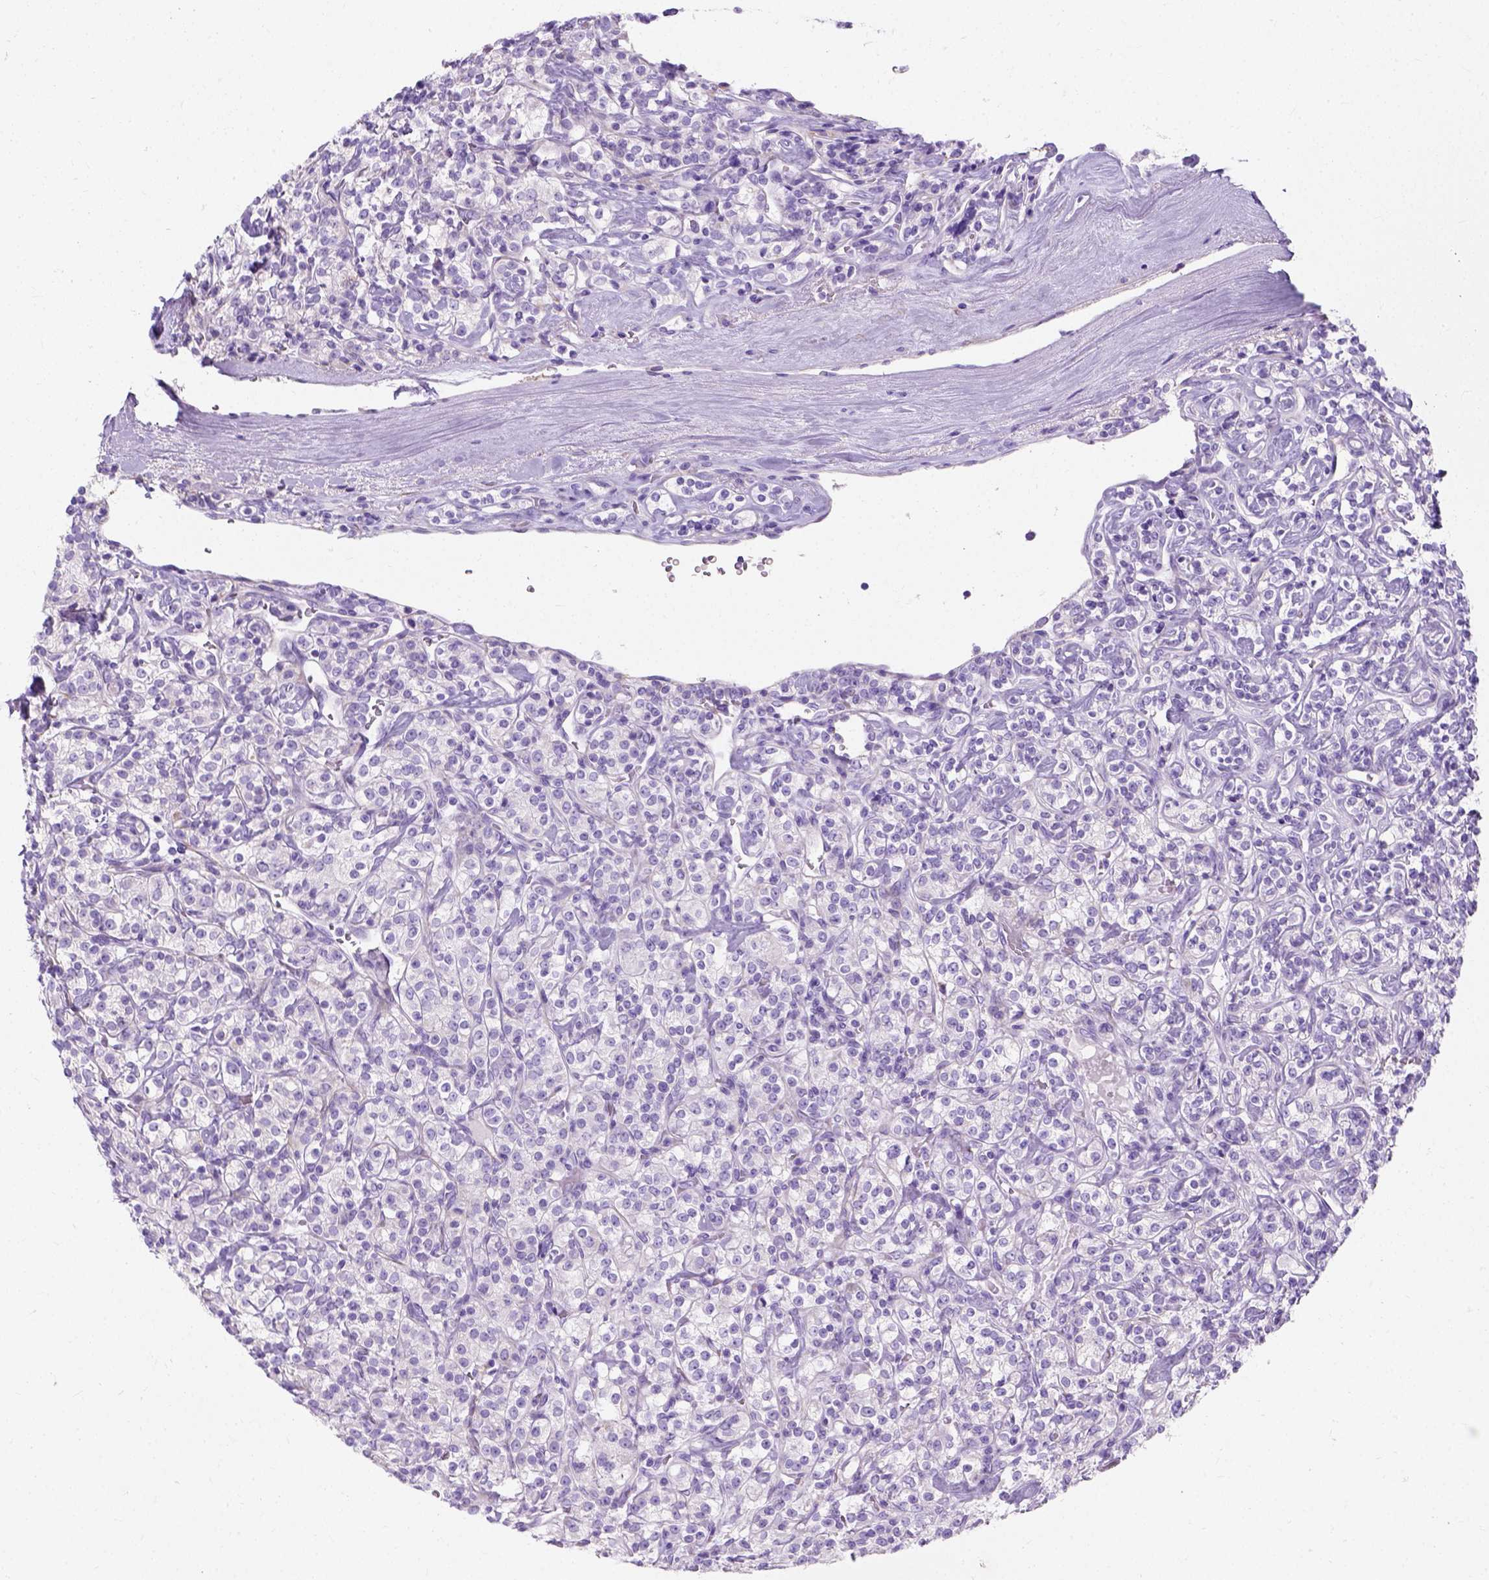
{"staining": {"intensity": "negative", "quantity": "none", "location": "none"}, "tissue": "renal cancer", "cell_type": "Tumor cells", "image_type": "cancer", "snomed": [{"axis": "morphology", "description": "Adenocarcinoma, NOS"}, {"axis": "topography", "description": "Kidney"}], "caption": "IHC image of neoplastic tissue: renal cancer stained with DAB (3,3'-diaminobenzidine) exhibits no significant protein staining in tumor cells.", "gene": "MYH15", "patient": {"sex": "male", "age": 77}}